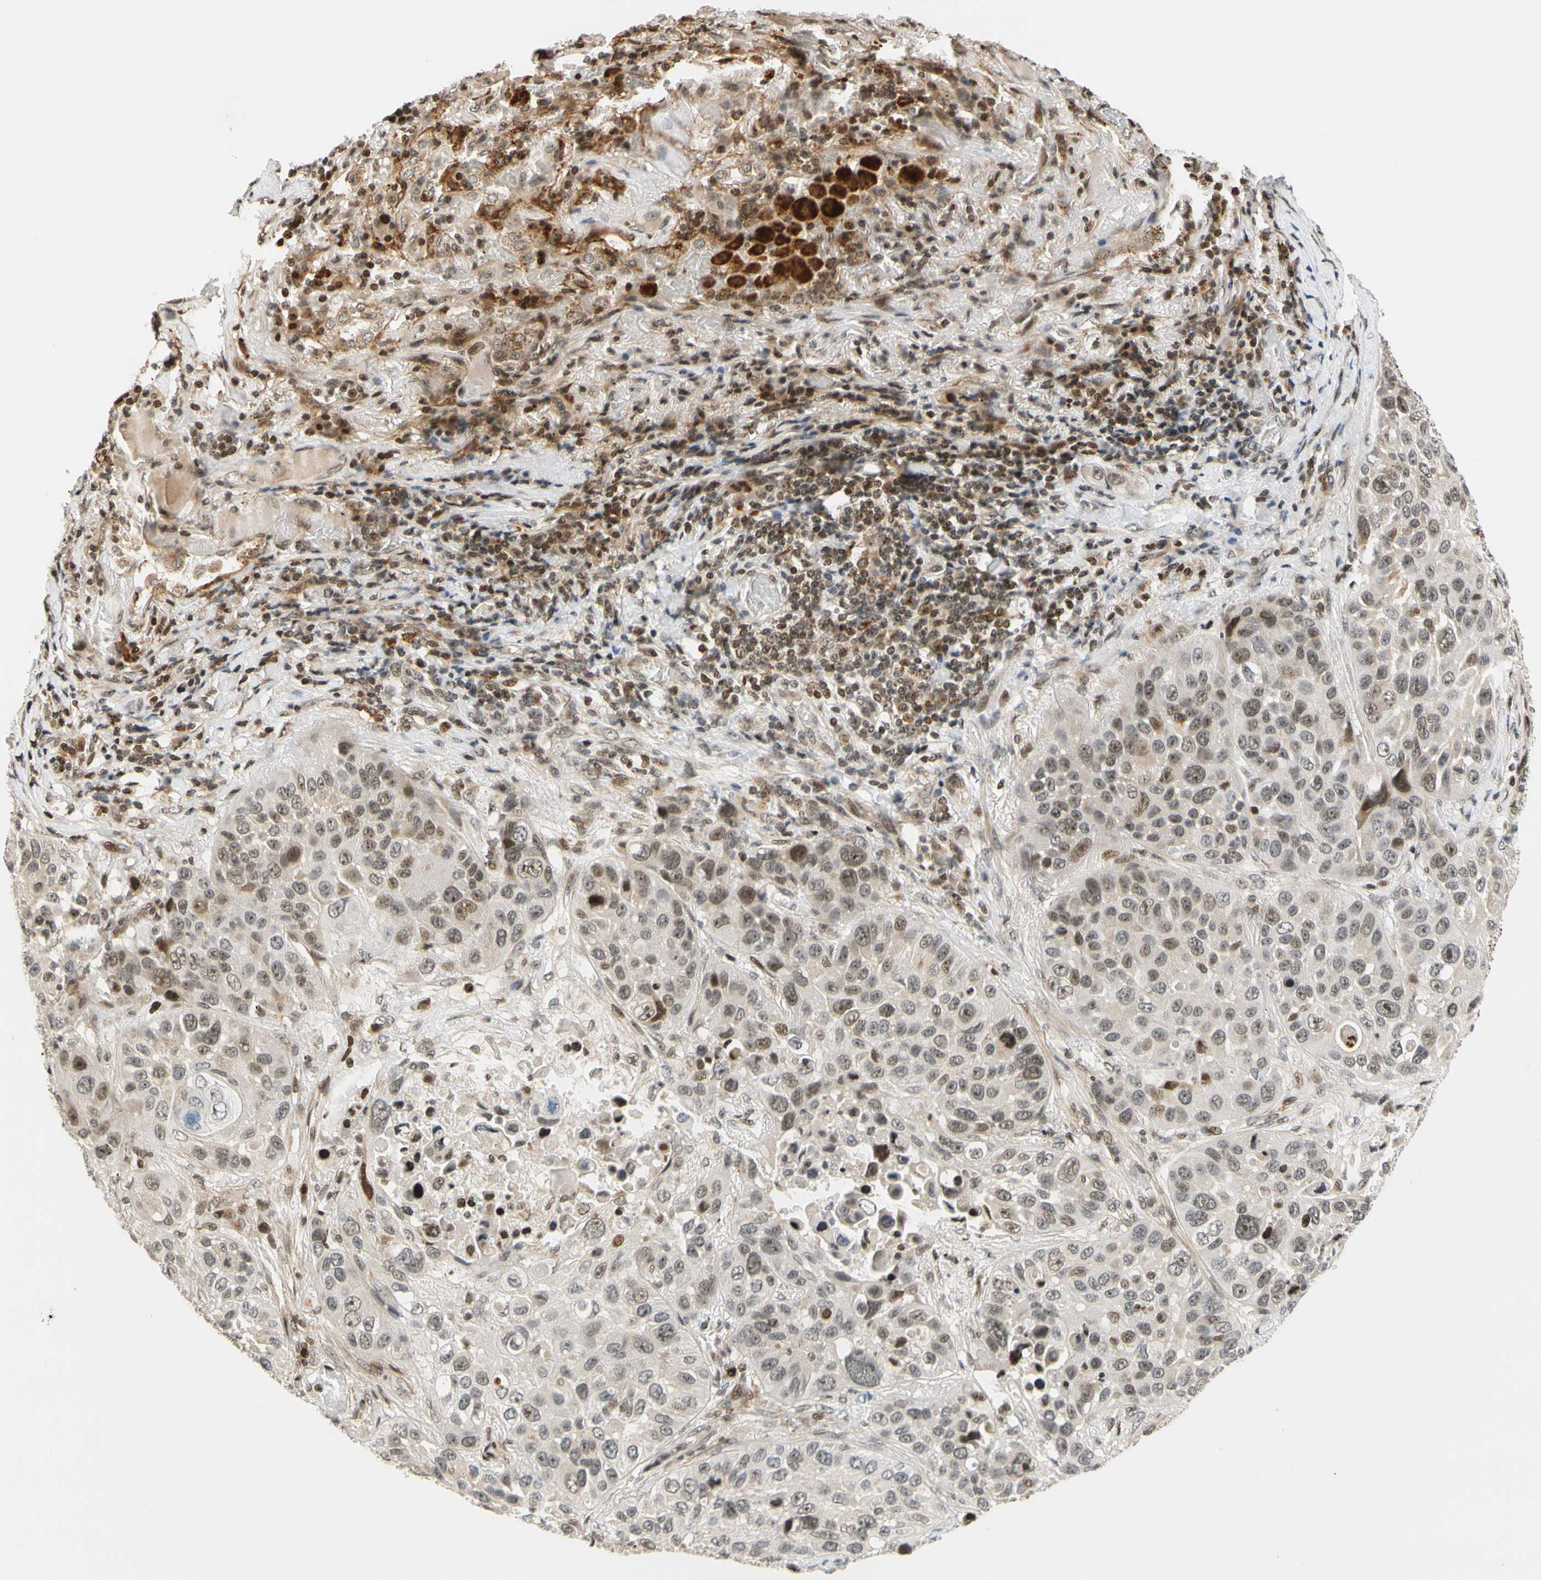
{"staining": {"intensity": "weak", "quantity": "25%-75%", "location": "nuclear"}, "tissue": "lung cancer", "cell_type": "Tumor cells", "image_type": "cancer", "snomed": [{"axis": "morphology", "description": "Squamous cell carcinoma, NOS"}, {"axis": "topography", "description": "Lung"}], "caption": "Brown immunohistochemical staining in human lung cancer shows weak nuclear expression in approximately 25%-75% of tumor cells.", "gene": "CDK7", "patient": {"sex": "male", "age": 57}}